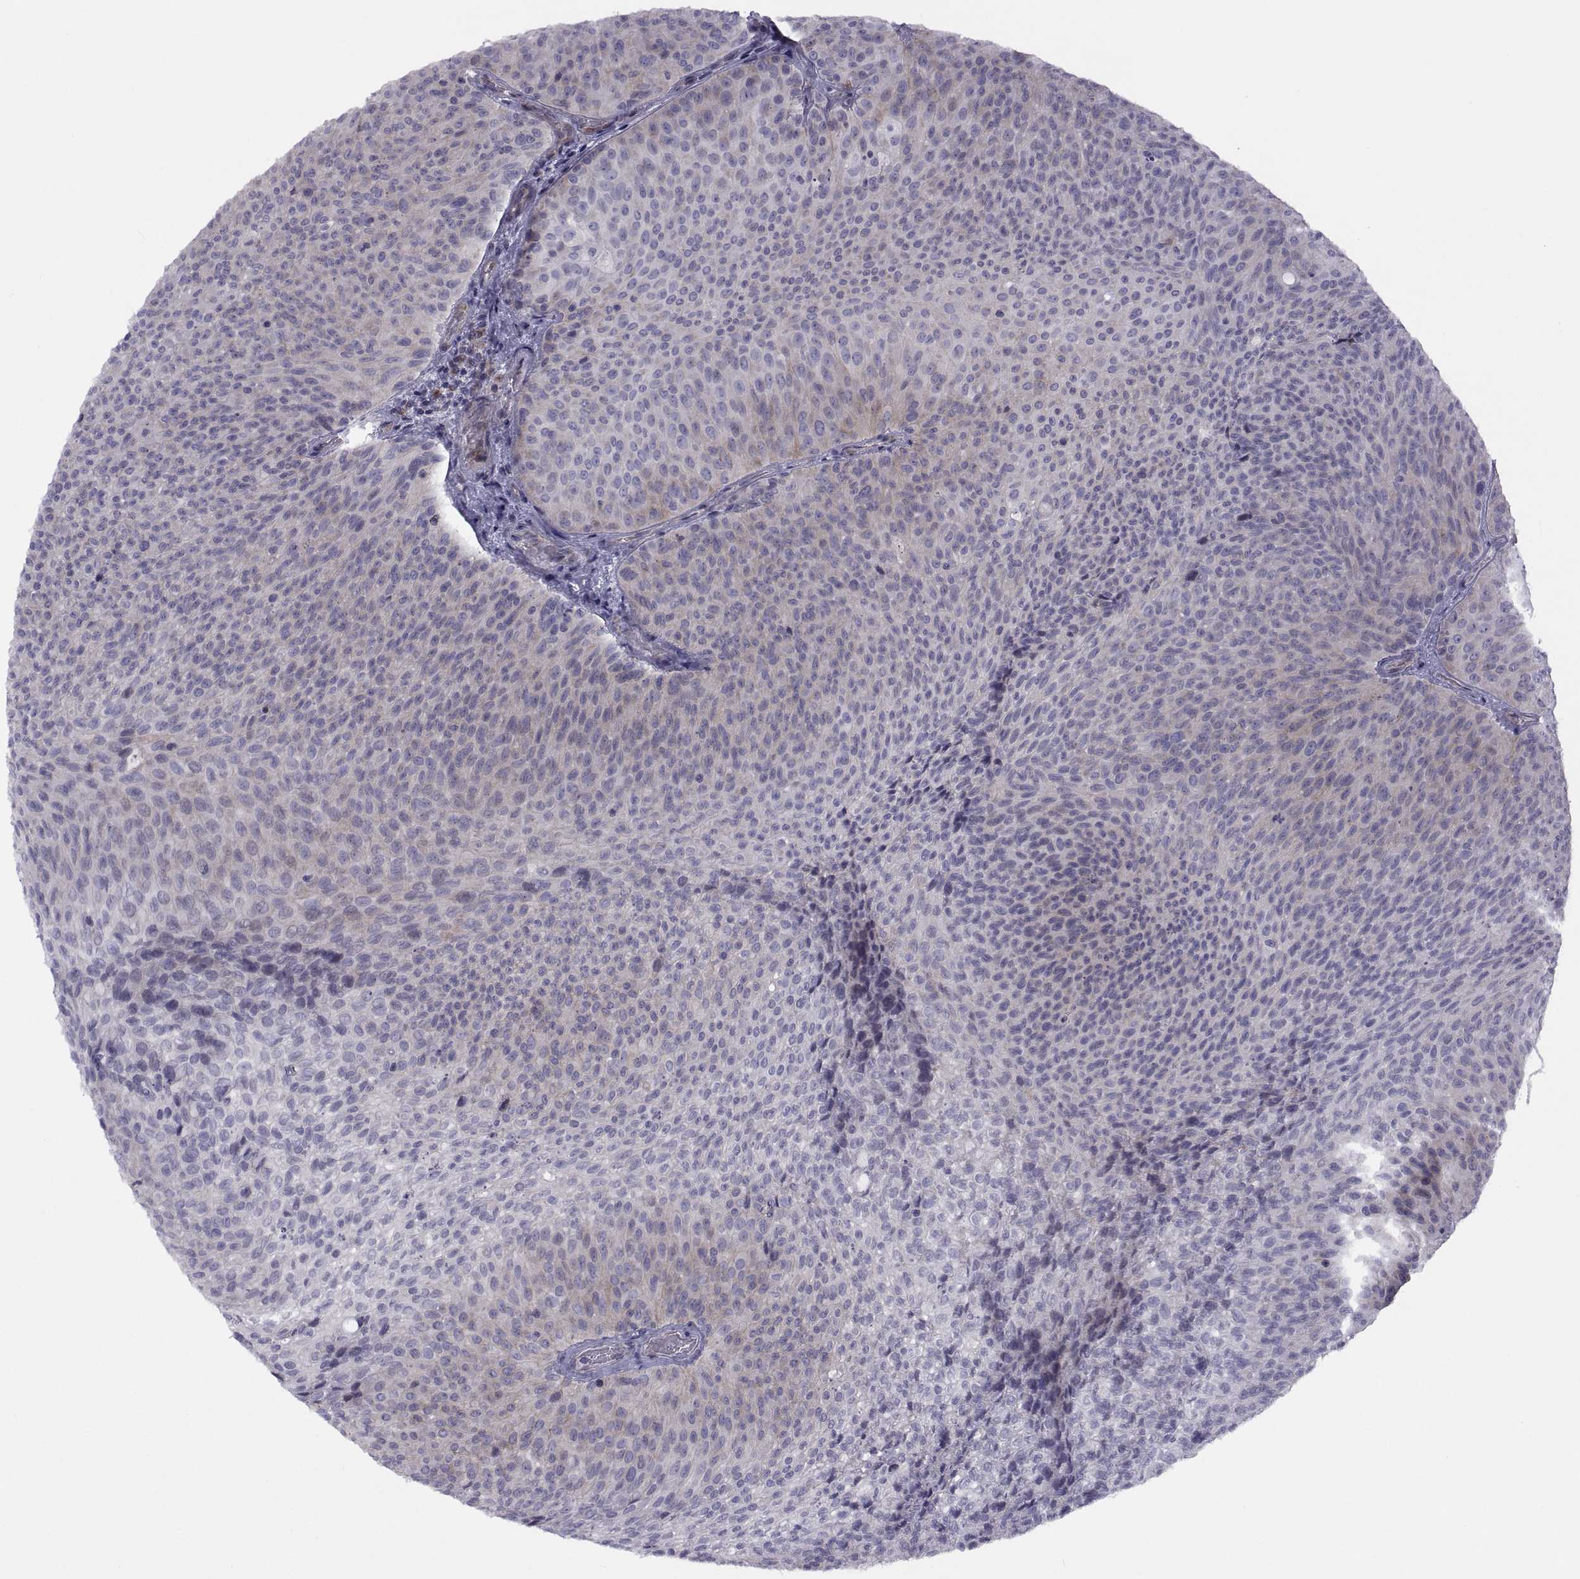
{"staining": {"intensity": "weak", "quantity": "<25%", "location": "cytoplasmic/membranous"}, "tissue": "urothelial cancer", "cell_type": "Tumor cells", "image_type": "cancer", "snomed": [{"axis": "morphology", "description": "Urothelial carcinoma, Low grade"}, {"axis": "topography", "description": "Urinary bladder"}], "caption": "IHC histopathology image of low-grade urothelial carcinoma stained for a protein (brown), which exhibits no expression in tumor cells.", "gene": "TMEM158", "patient": {"sex": "male", "age": 78}}